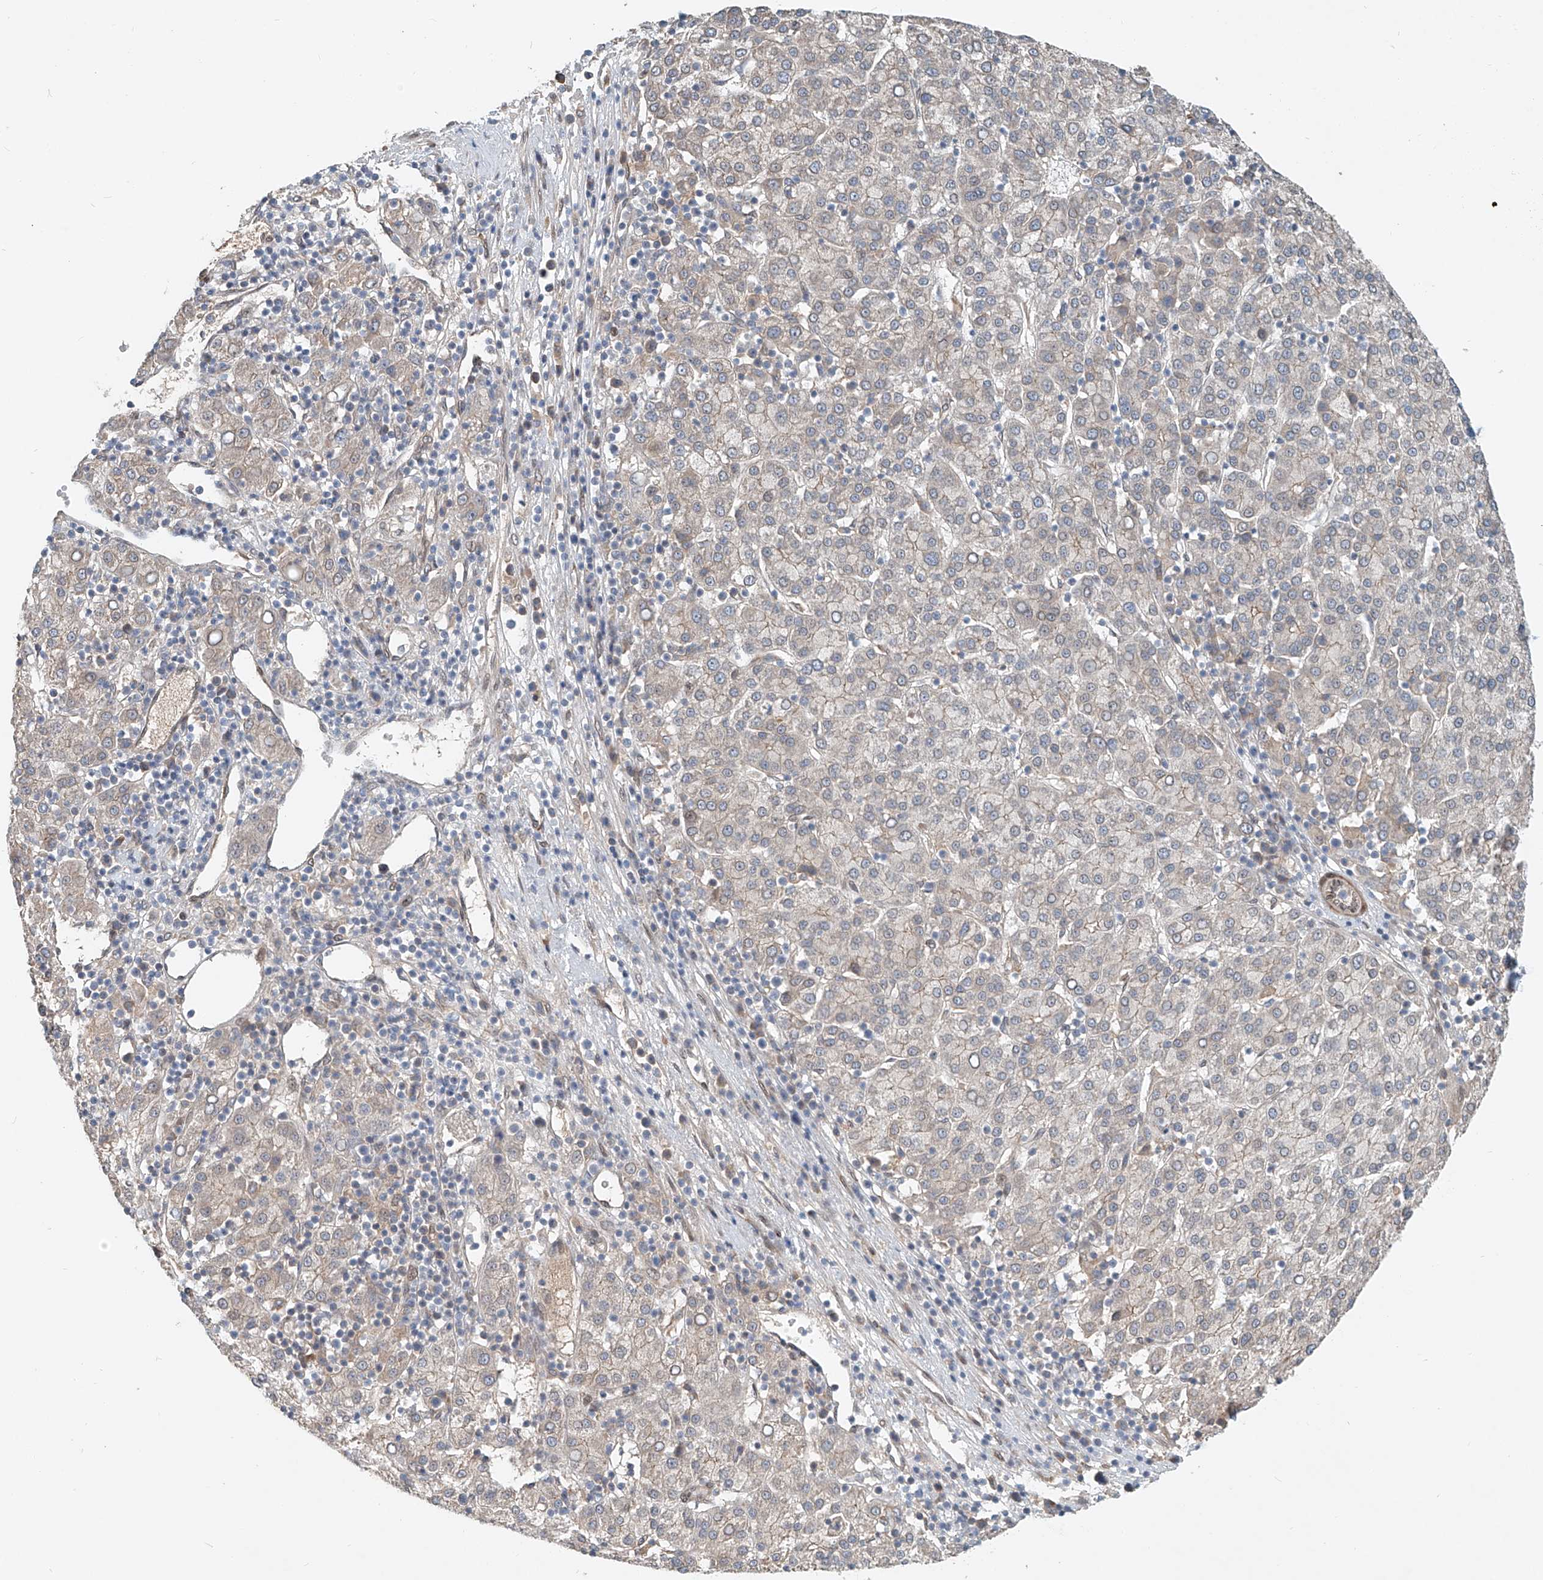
{"staining": {"intensity": "negative", "quantity": "none", "location": "none"}, "tissue": "liver cancer", "cell_type": "Tumor cells", "image_type": "cancer", "snomed": [{"axis": "morphology", "description": "Carcinoma, Hepatocellular, NOS"}, {"axis": "topography", "description": "Liver"}], "caption": "The photomicrograph exhibits no staining of tumor cells in liver cancer (hepatocellular carcinoma).", "gene": "SASH1", "patient": {"sex": "female", "age": 58}}